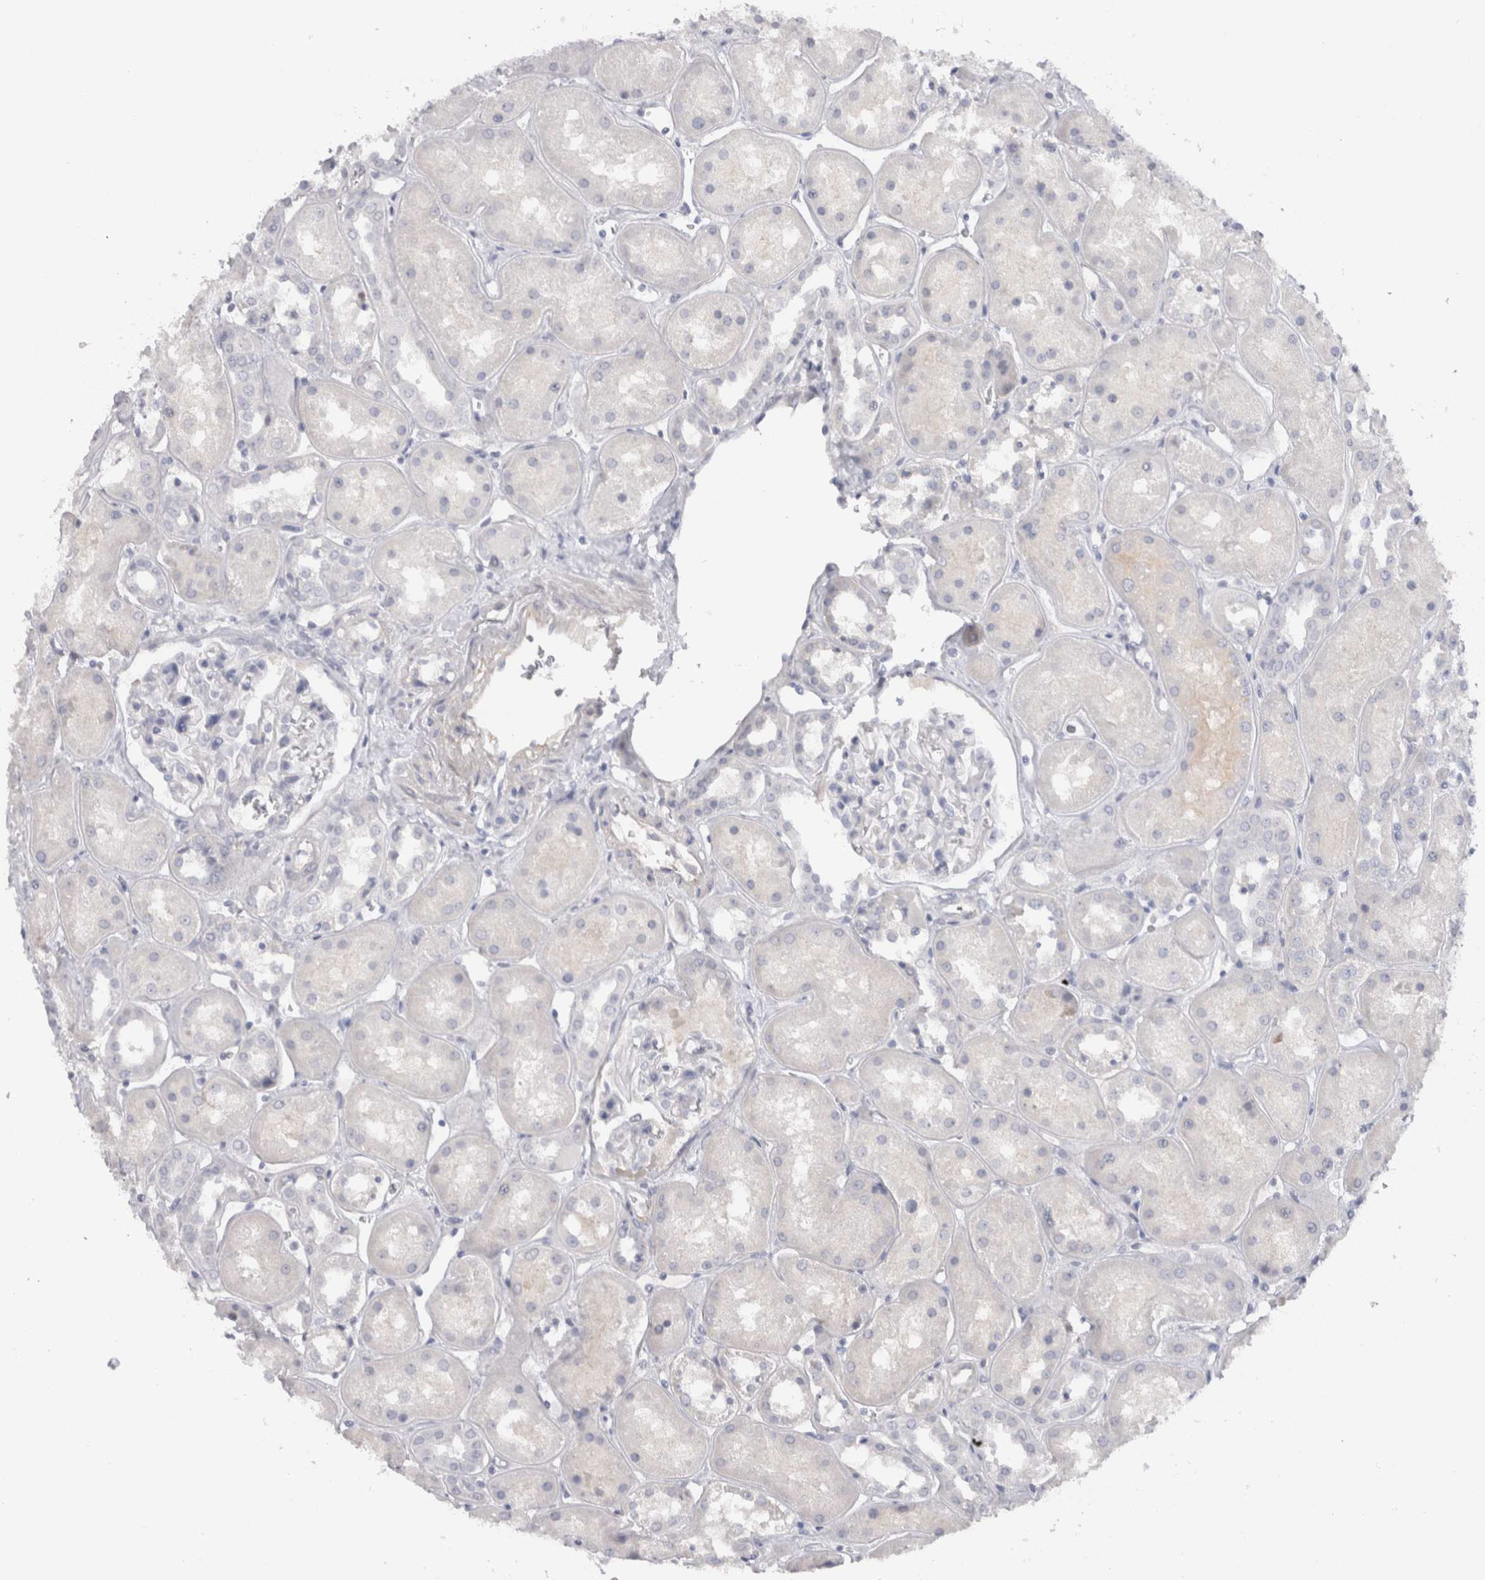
{"staining": {"intensity": "negative", "quantity": "none", "location": "none"}, "tissue": "kidney", "cell_type": "Cells in glomeruli", "image_type": "normal", "snomed": [{"axis": "morphology", "description": "Normal tissue, NOS"}, {"axis": "topography", "description": "Kidney"}], "caption": "Cells in glomeruli show no significant protein staining in unremarkable kidney.", "gene": "CDH17", "patient": {"sex": "male", "age": 70}}